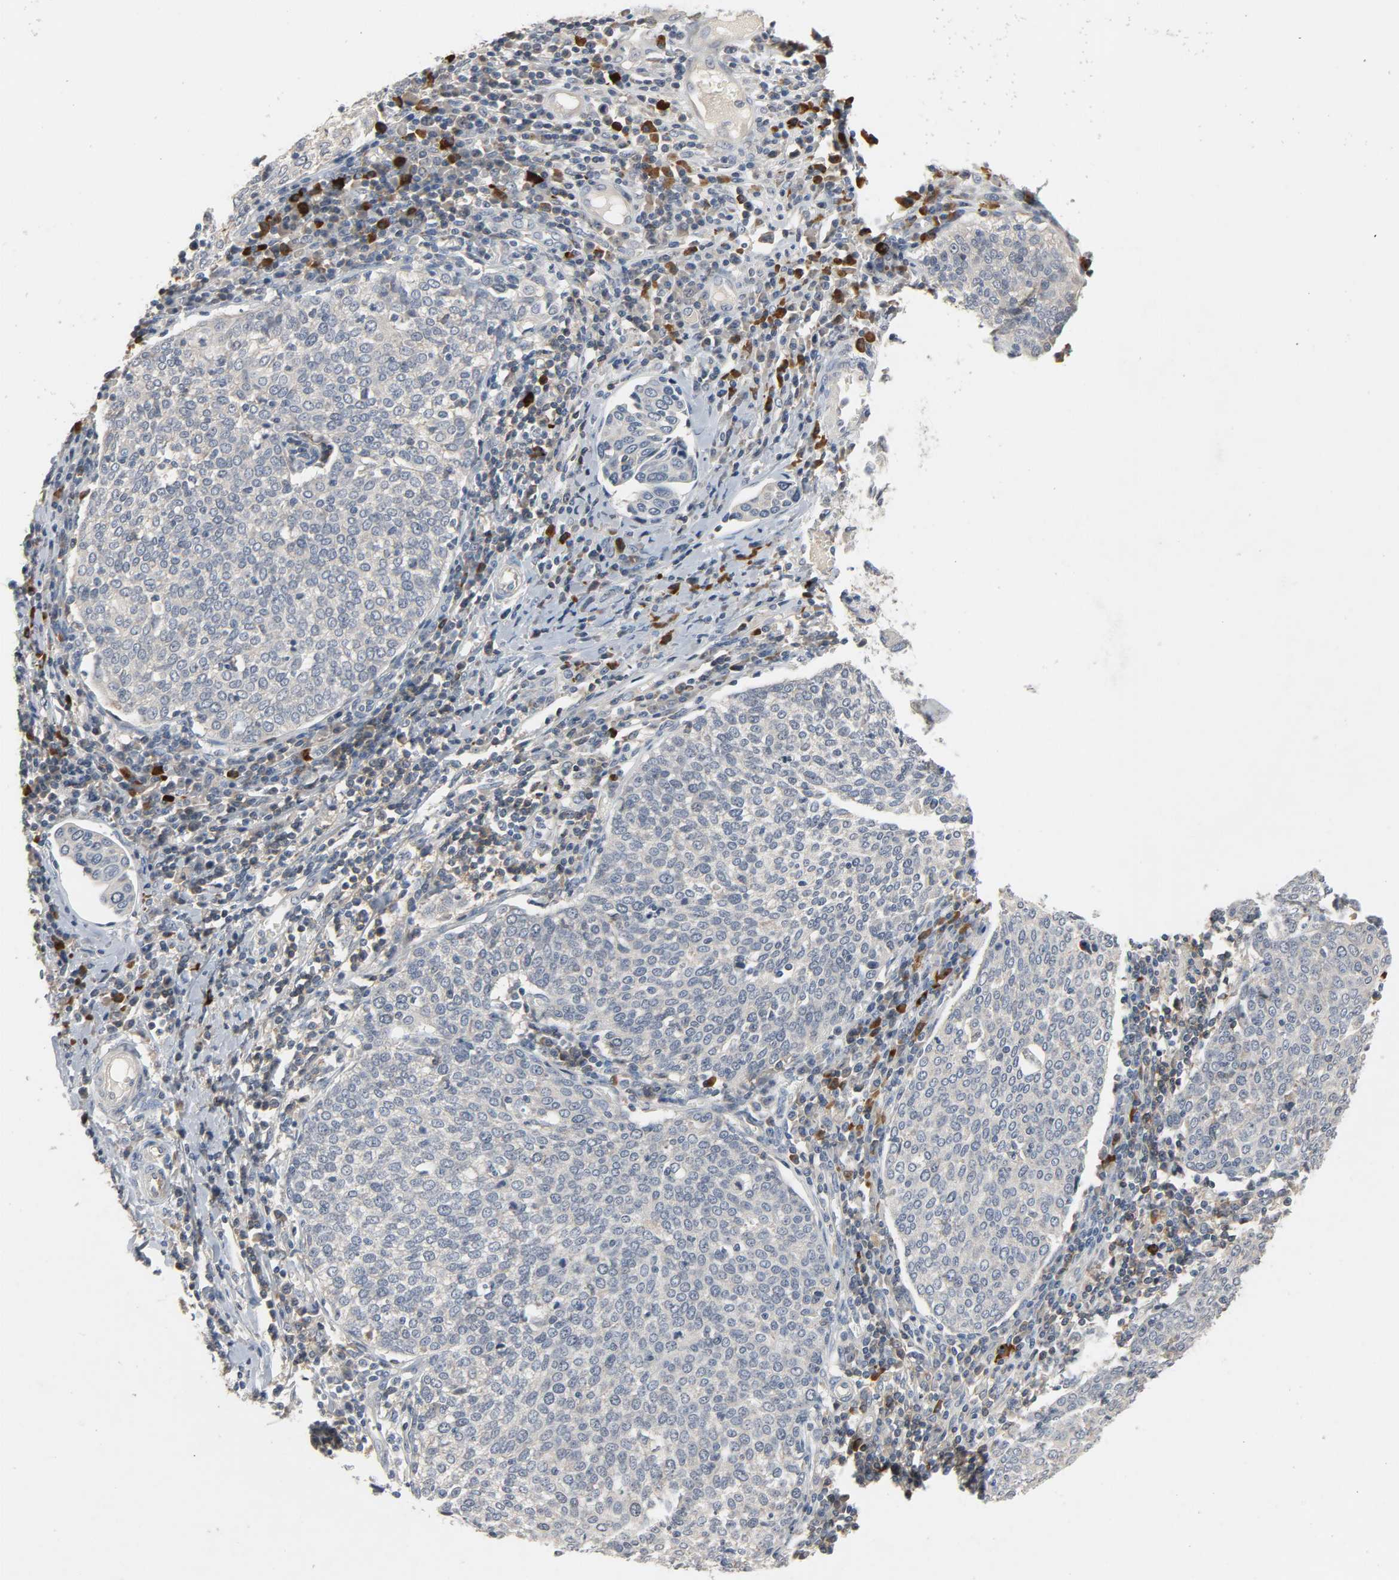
{"staining": {"intensity": "negative", "quantity": "none", "location": "none"}, "tissue": "cervical cancer", "cell_type": "Tumor cells", "image_type": "cancer", "snomed": [{"axis": "morphology", "description": "Squamous cell carcinoma, NOS"}, {"axis": "topography", "description": "Cervix"}], "caption": "The photomicrograph shows no staining of tumor cells in squamous cell carcinoma (cervical). The staining is performed using DAB brown chromogen with nuclei counter-stained in using hematoxylin.", "gene": "CD4", "patient": {"sex": "female", "age": 40}}